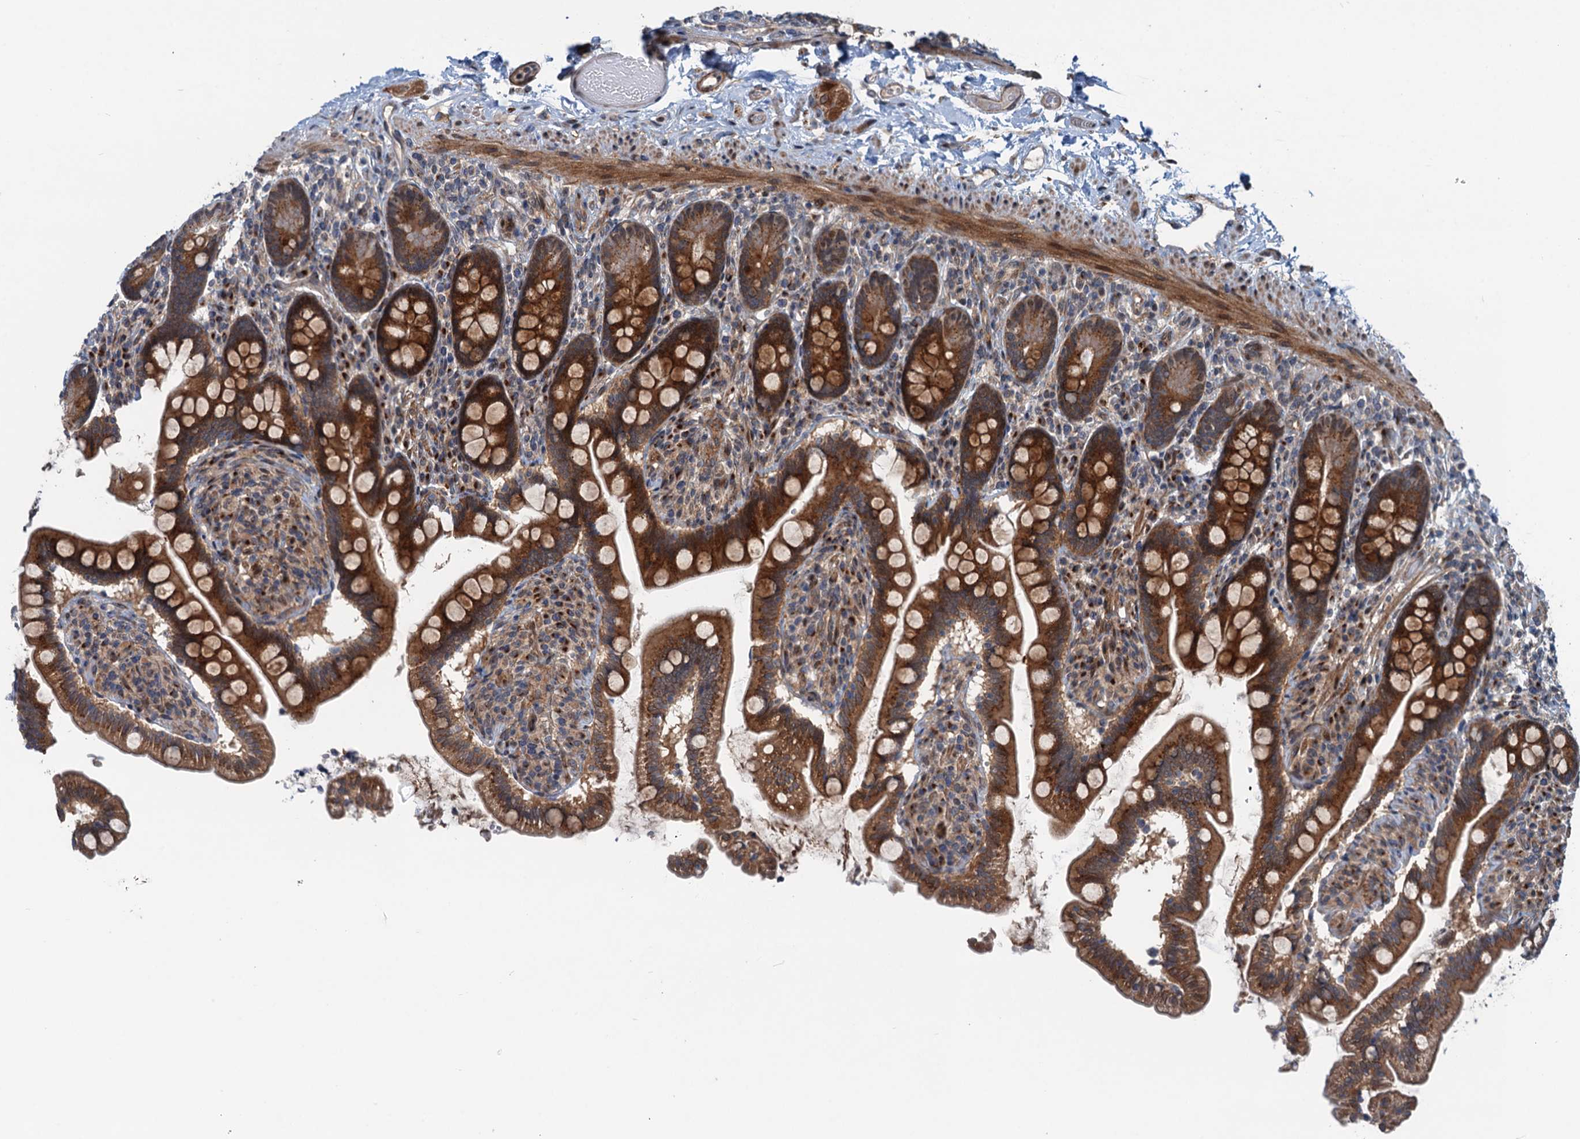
{"staining": {"intensity": "strong", "quantity": ">75%", "location": "cytoplasmic/membranous"}, "tissue": "small intestine", "cell_type": "Glandular cells", "image_type": "normal", "snomed": [{"axis": "morphology", "description": "Normal tissue, NOS"}, {"axis": "topography", "description": "Small intestine"}], "caption": "Immunohistochemistry (IHC) (DAB) staining of benign small intestine reveals strong cytoplasmic/membranous protein expression in about >75% of glandular cells.", "gene": "DYNC2I2", "patient": {"sex": "female", "age": 64}}